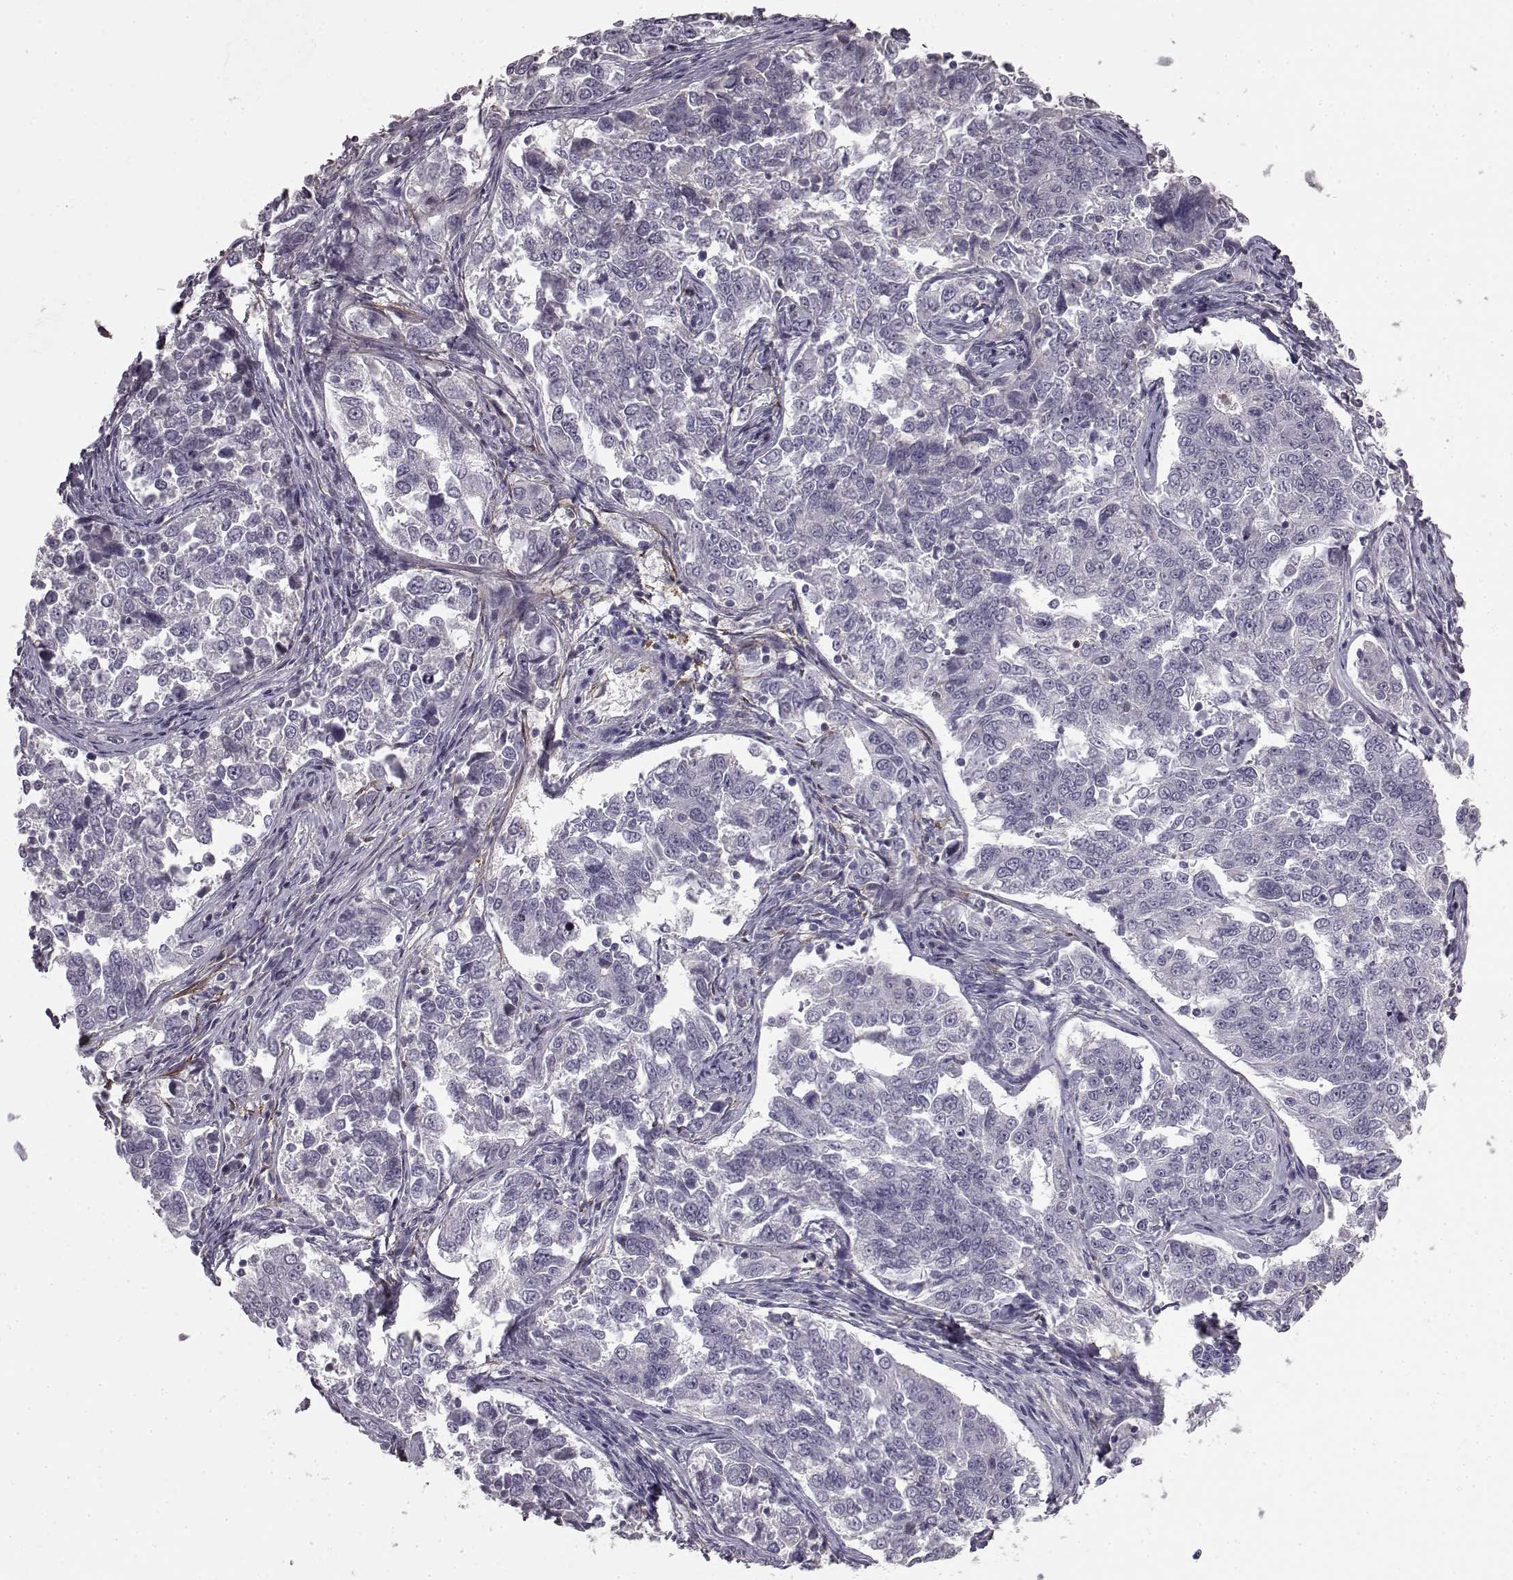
{"staining": {"intensity": "negative", "quantity": "none", "location": "none"}, "tissue": "endometrial cancer", "cell_type": "Tumor cells", "image_type": "cancer", "snomed": [{"axis": "morphology", "description": "Adenocarcinoma, NOS"}, {"axis": "topography", "description": "Endometrium"}], "caption": "DAB immunohistochemical staining of human endometrial adenocarcinoma reveals no significant expression in tumor cells.", "gene": "KRT85", "patient": {"sex": "female", "age": 43}}